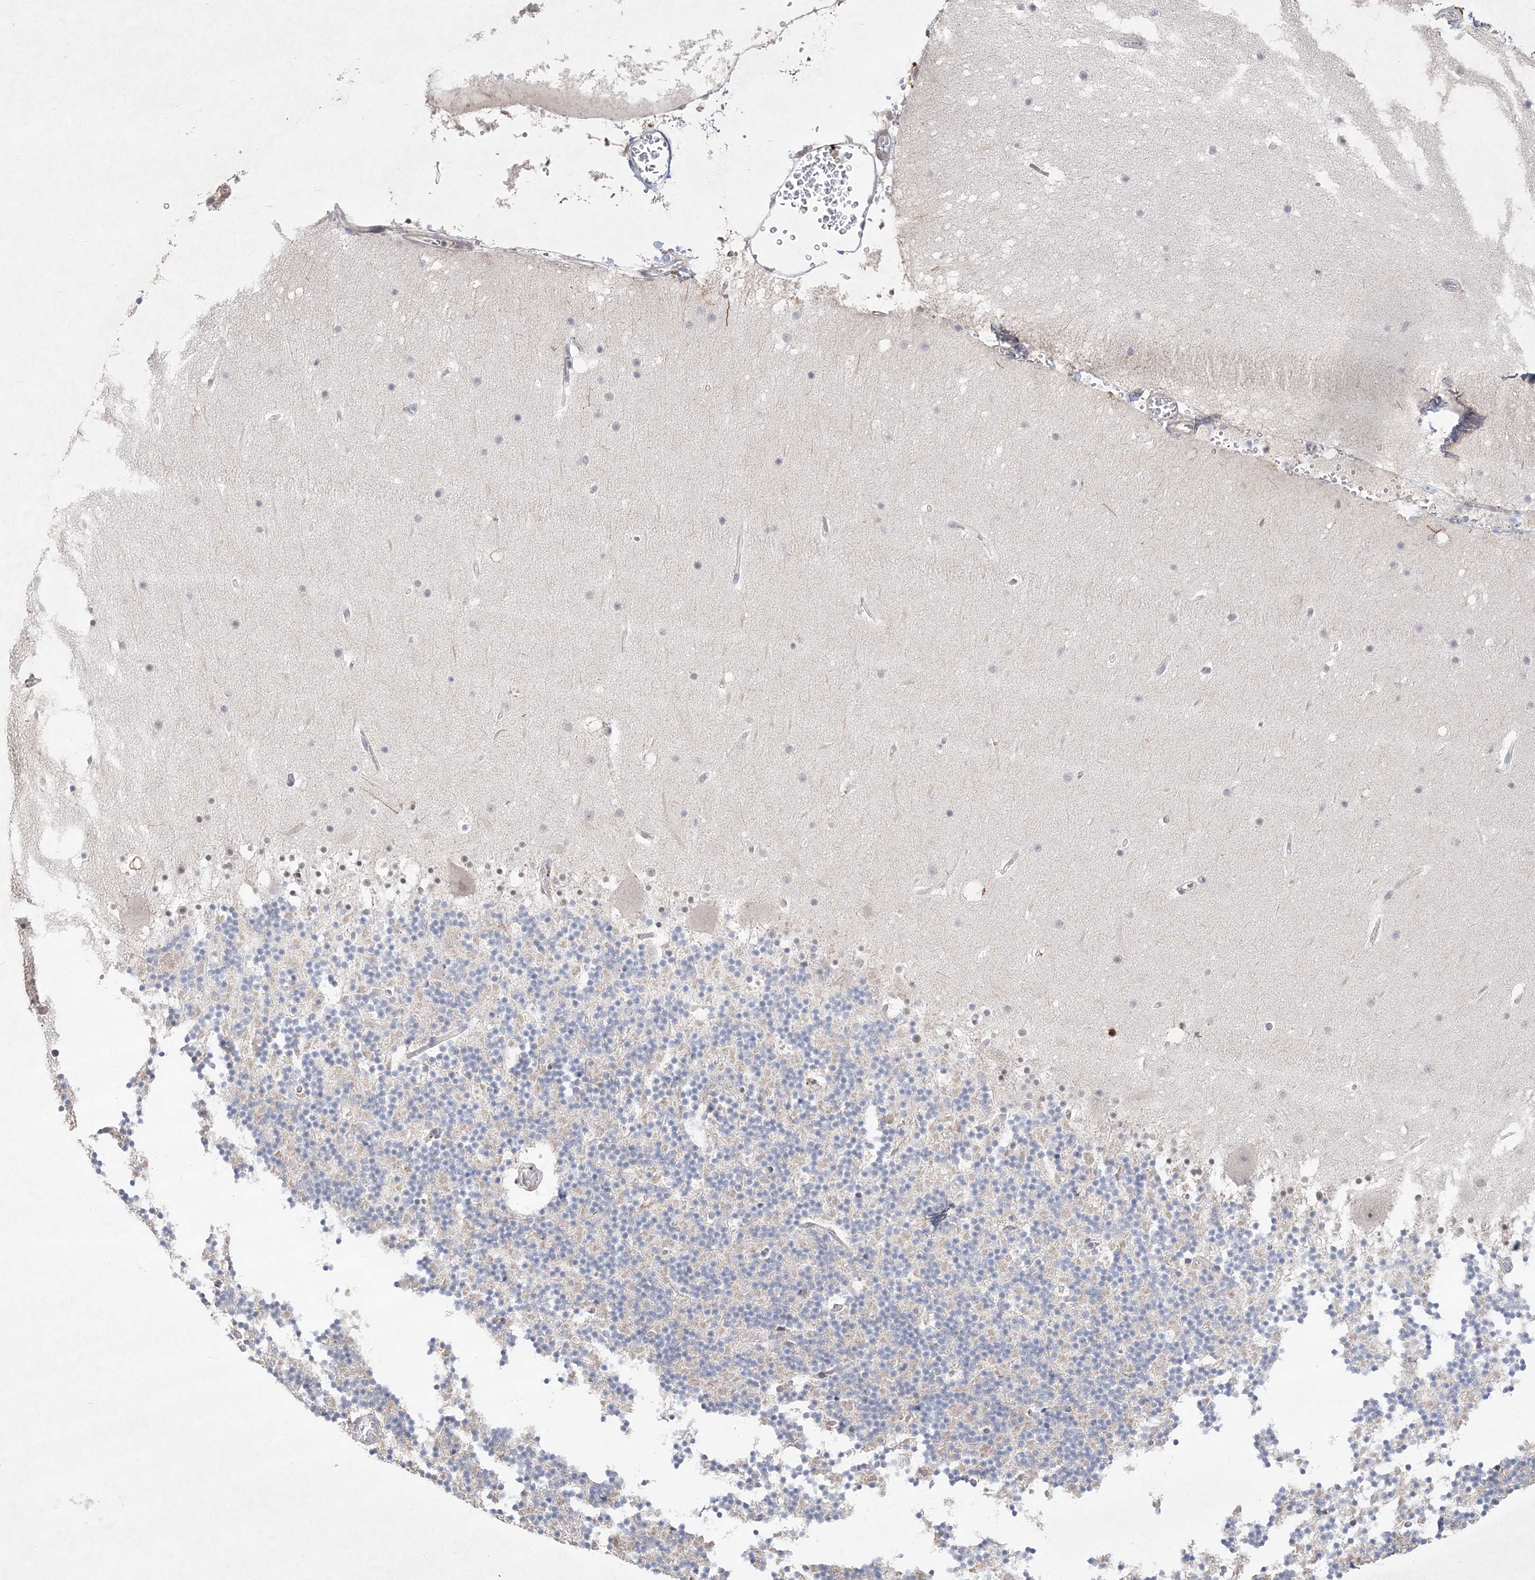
{"staining": {"intensity": "negative", "quantity": "none", "location": "none"}, "tissue": "cerebellum", "cell_type": "Cells in granular layer", "image_type": "normal", "snomed": [{"axis": "morphology", "description": "Normal tissue, NOS"}, {"axis": "topography", "description": "Cerebellum"}], "caption": "Benign cerebellum was stained to show a protein in brown. There is no significant expression in cells in granular layer.", "gene": "CLNK", "patient": {"sex": "male", "age": 57}}